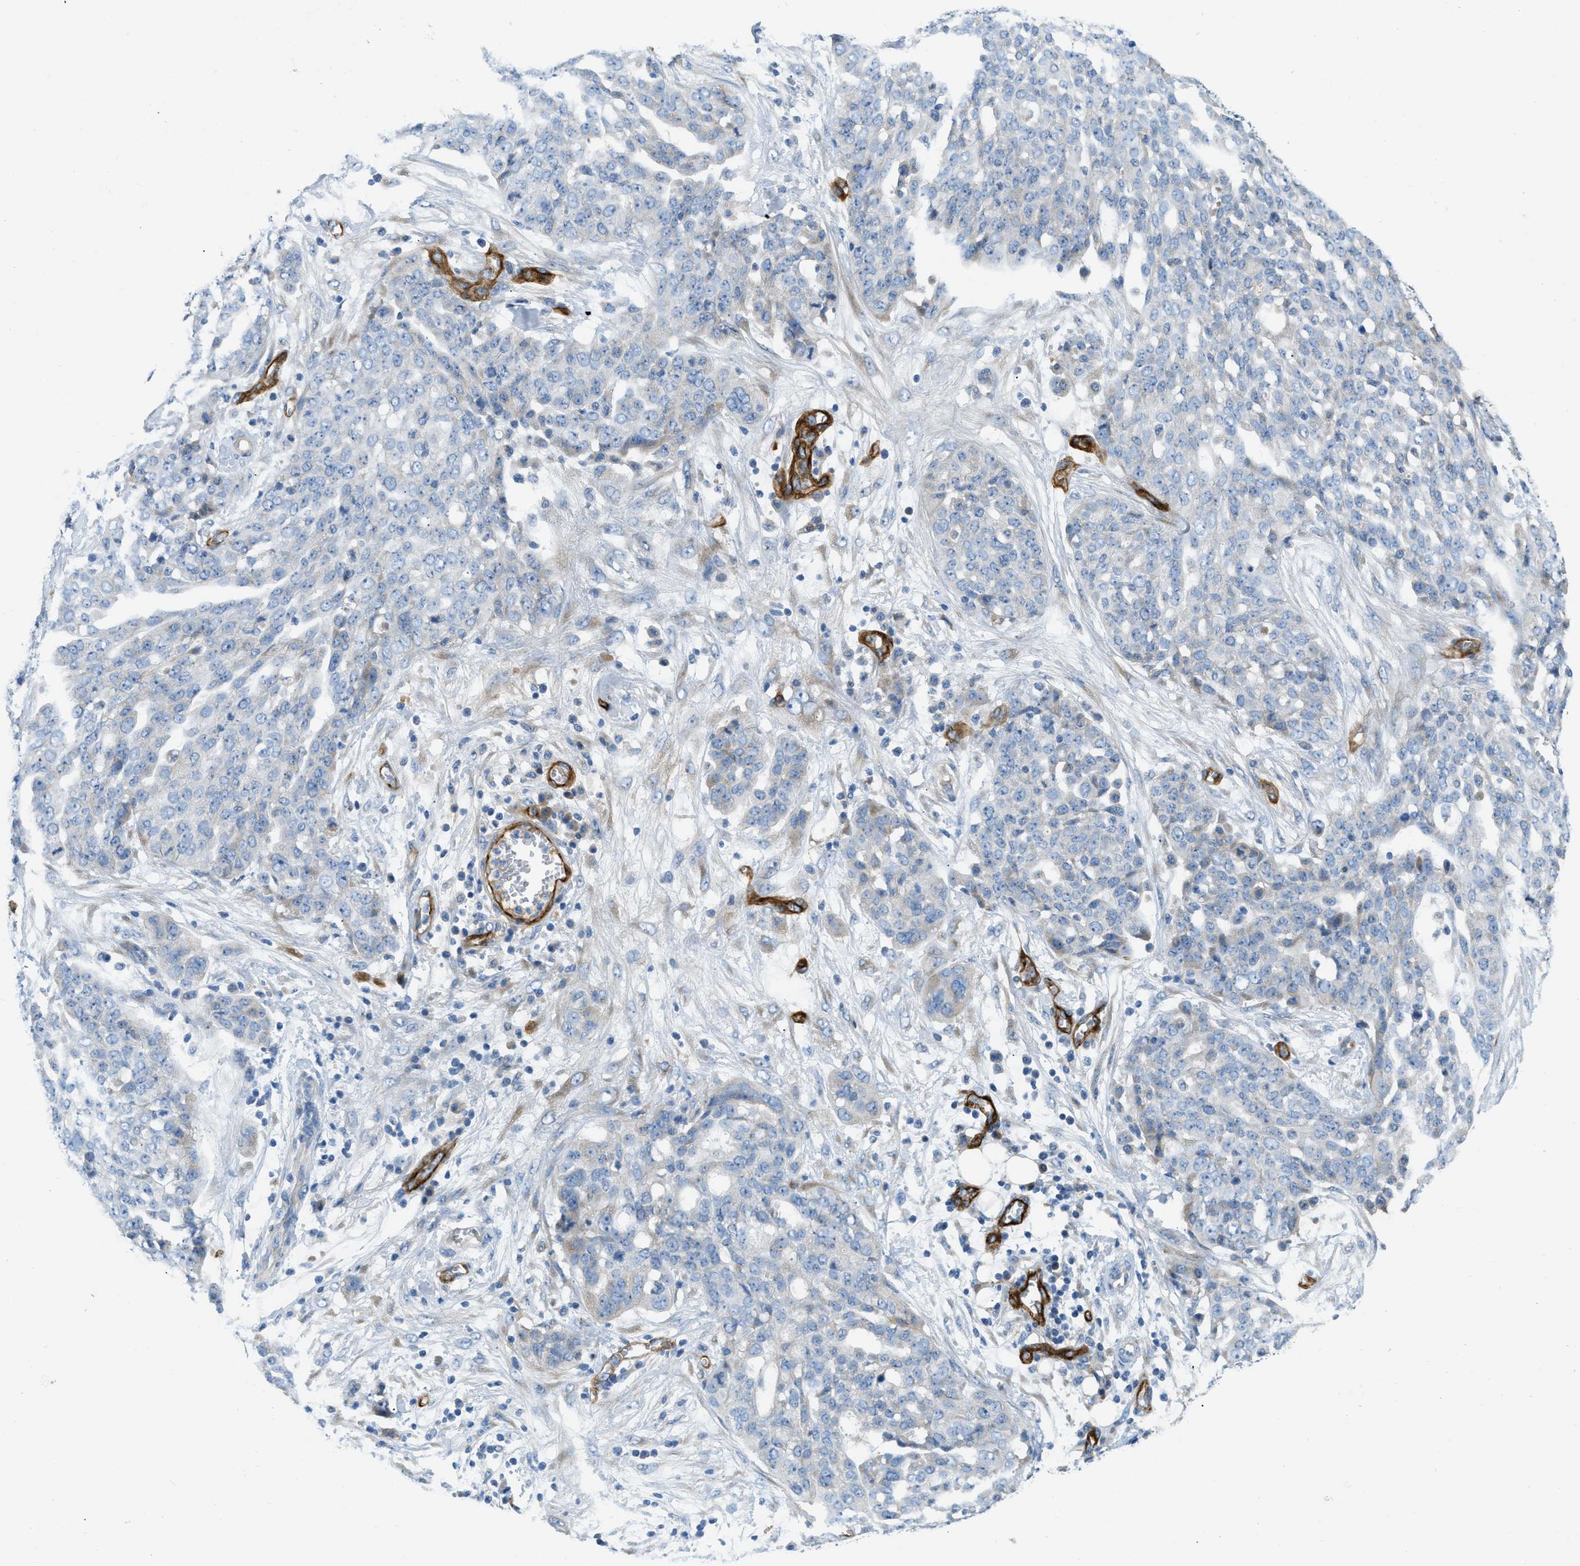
{"staining": {"intensity": "negative", "quantity": "none", "location": "none"}, "tissue": "ovarian cancer", "cell_type": "Tumor cells", "image_type": "cancer", "snomed": [{"axis": "morphology", "description": "Cystadenocarcinoma, serous, NOS"}, {"axis": "topography", "description": "Soft tissue"}, {"axis": "topography", "description": "Ovary"}], "caption": "High power microscopy photomicrograph of an immunohistochemistry (IHC) micrograph of ovarian cancer (serous cystadenocarcinoma), revealing no significant expression in tumor cells.", "gene": "COL15A1", "patient": {"sex": "female", "age": 57}}